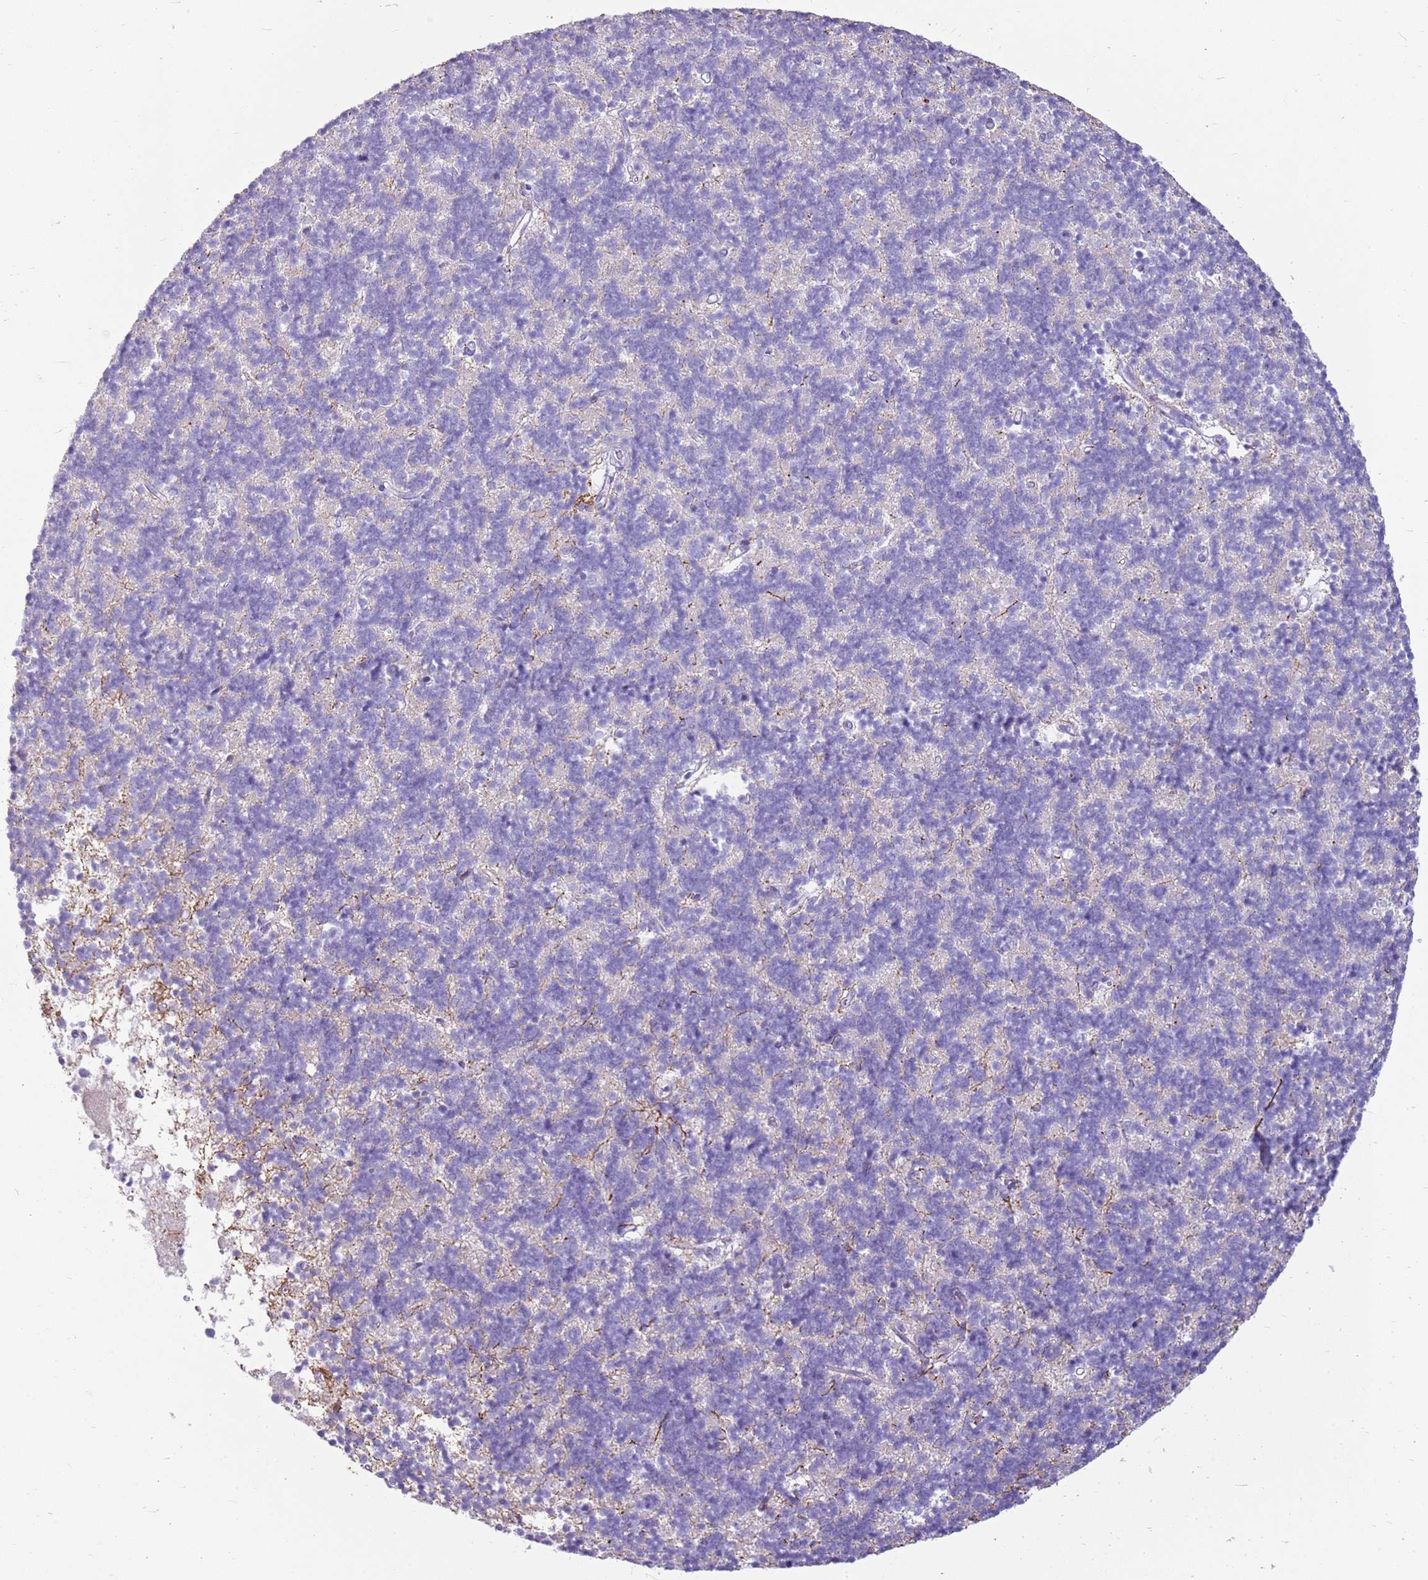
{"staining": {"intensity": "negative", "quantity": "none", "location": "none"}, "tissue": "cerebellum", "cell_type": "Cells in granular layer", "image_type": "normal", "snomed": [{"axis": "morphology", "description": "Normal tissue, NOS"}, {"axis": "topography", "description": "Cerebellum"}], "caption": "This is a micrograph of IHC staining of unremarkable cerebellum, which shows no expression in cells in granular layer.", "gene": "FABP2", "patient": {"sex": "male", "age": 54}}